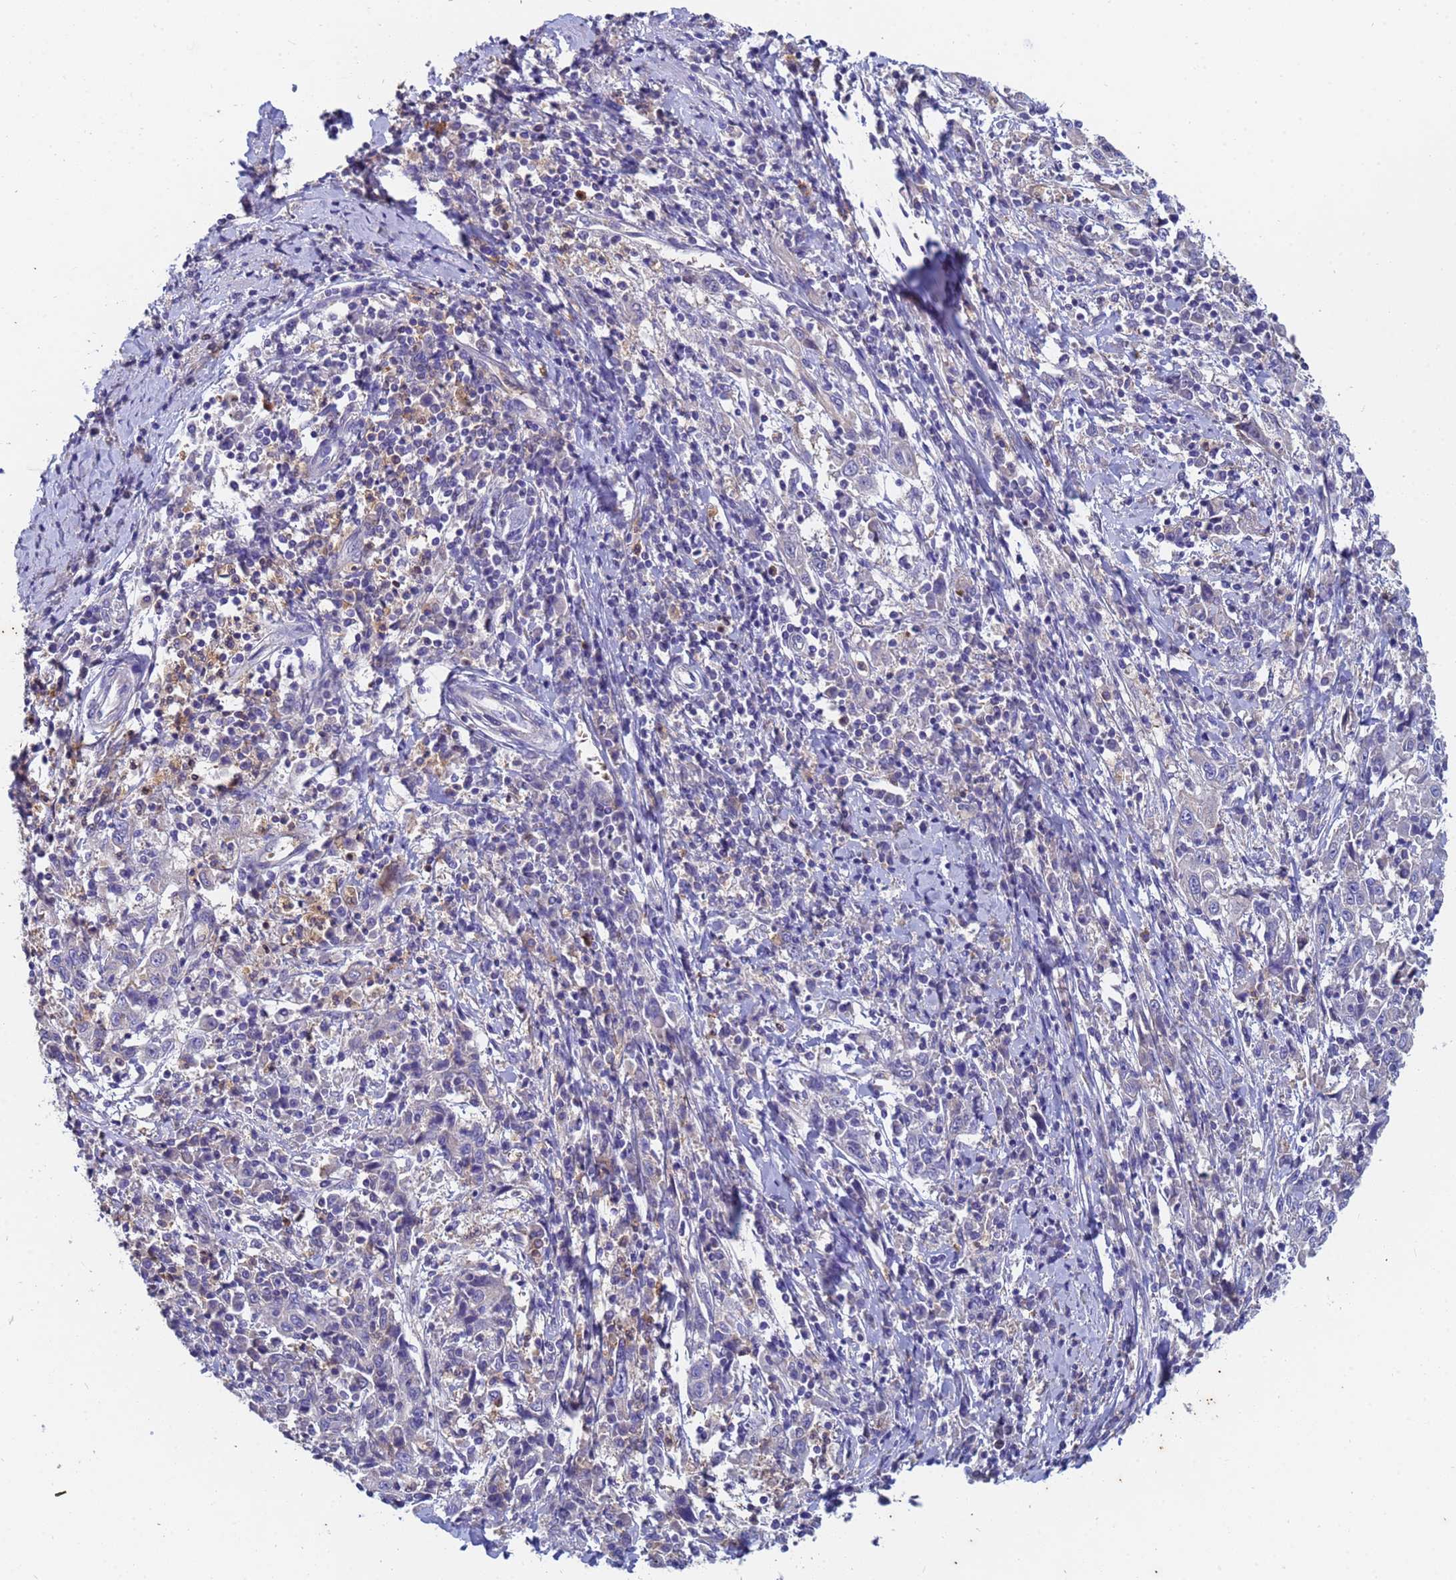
{"staining": {"intensity": "negative", "quantity": "none", "location": "none"}, "tissue": "cervical cancer", "cell_type": "Tumor cells", "image_type": "cancer", "snomed": [{"axis": "morphology", "description": "Squamous cell carcinoma, NOS"}, {"axis": "topography", "description": "Cervix"}], "caption": "A micrograph of cervical cancer stained for a protein exhibits no brown staining in tumor cells.", "gene": "TTLL11", "patient": {"sex": "female", "age": 46}}